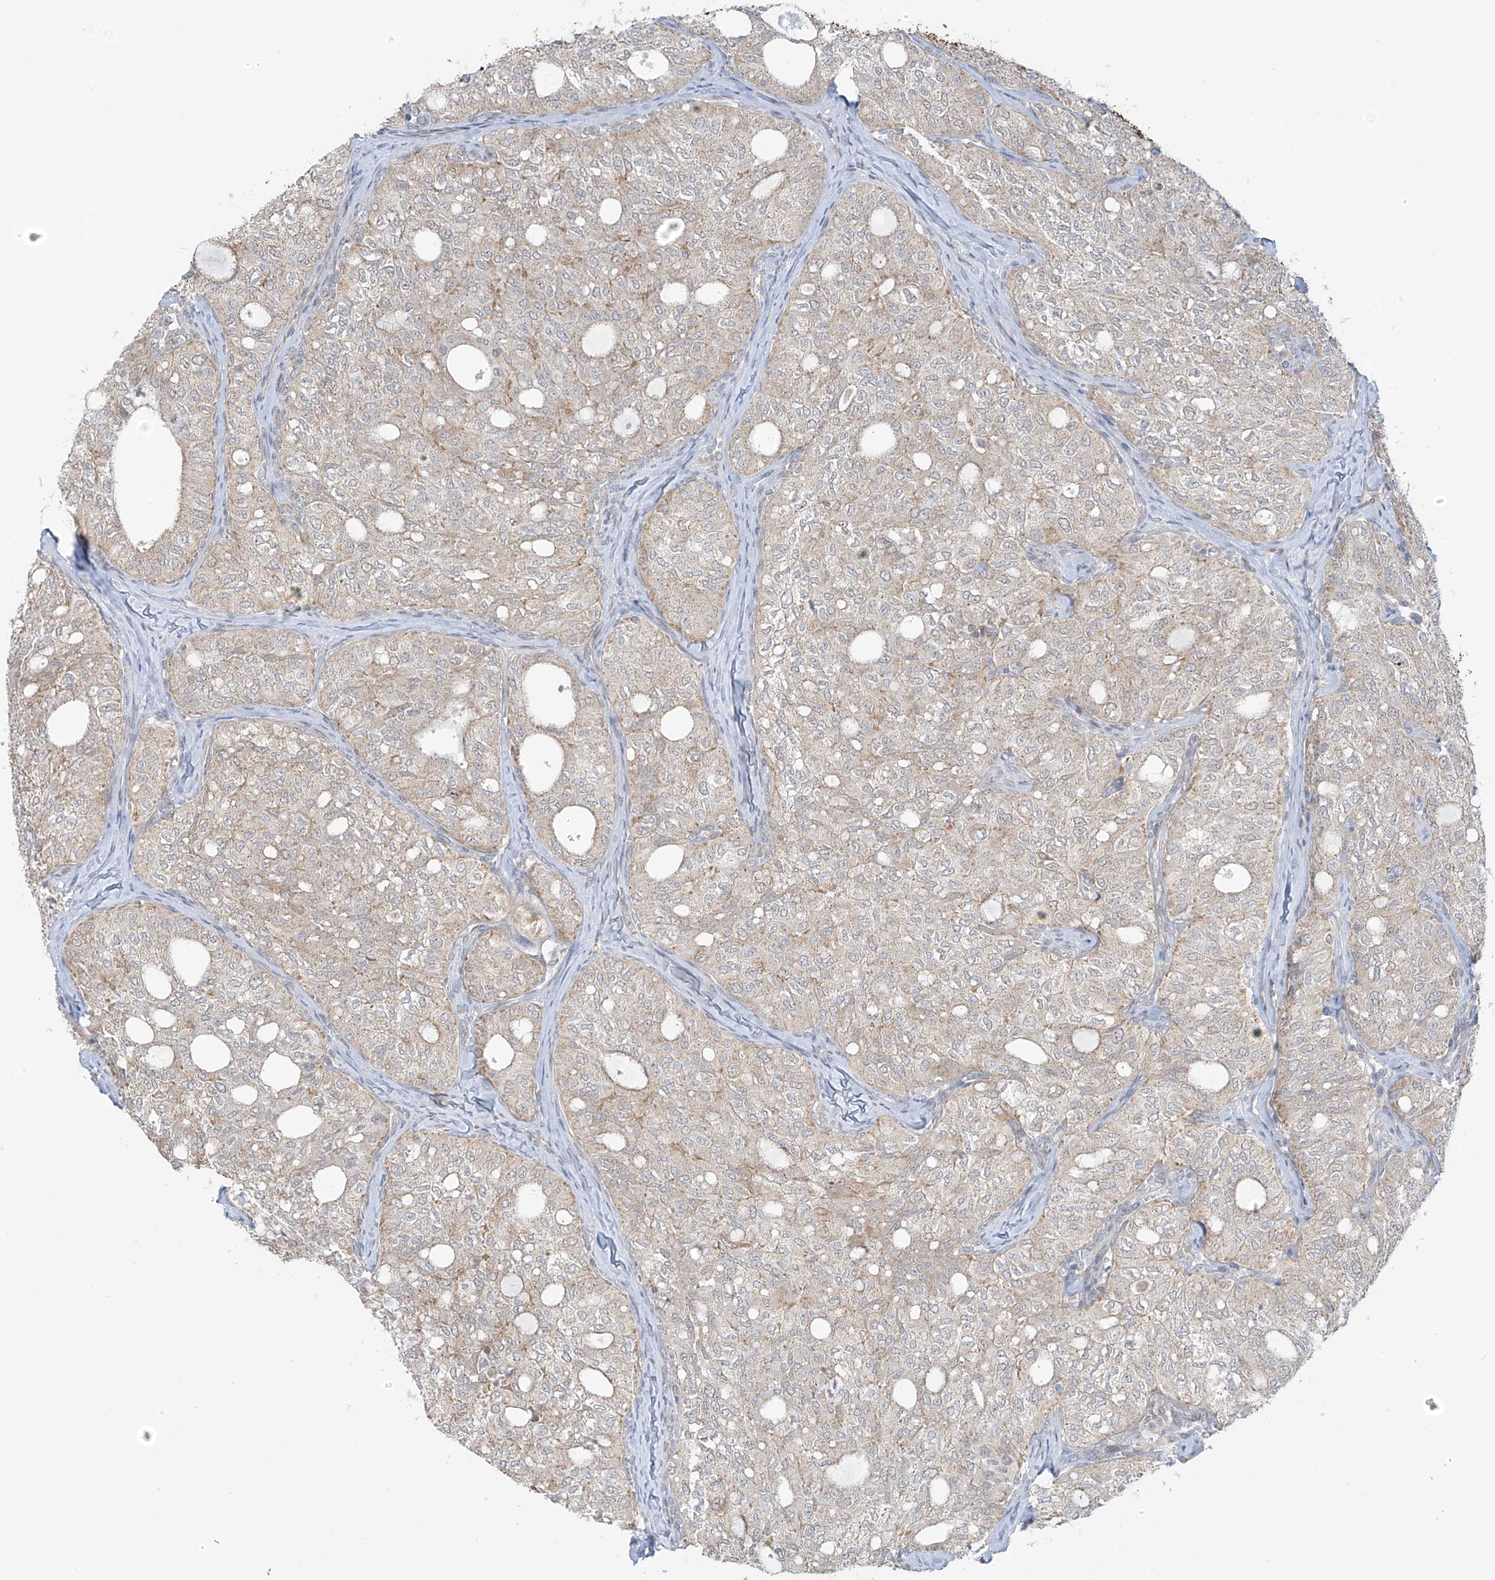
{"staining": {"intensity": "negative", "quantity": "none", "location": "none"}, "tissue": "thyroid cancer", "cell_type": "Tumor cells", "image_type": "cancer", "snomed": [{"axis": "morphology", "description": "Follicular adenoma carcinoma, NOS"}, {"axis": "topography", "description": "Thyroid gland"}], "caption": "Thyroid follicular adenoma carcinoma stained for a protein using immunohistochemistry reveals no staining tumor cells.", "gene": "HDDC2", "patient": {"sex": "male", "age": 75}}